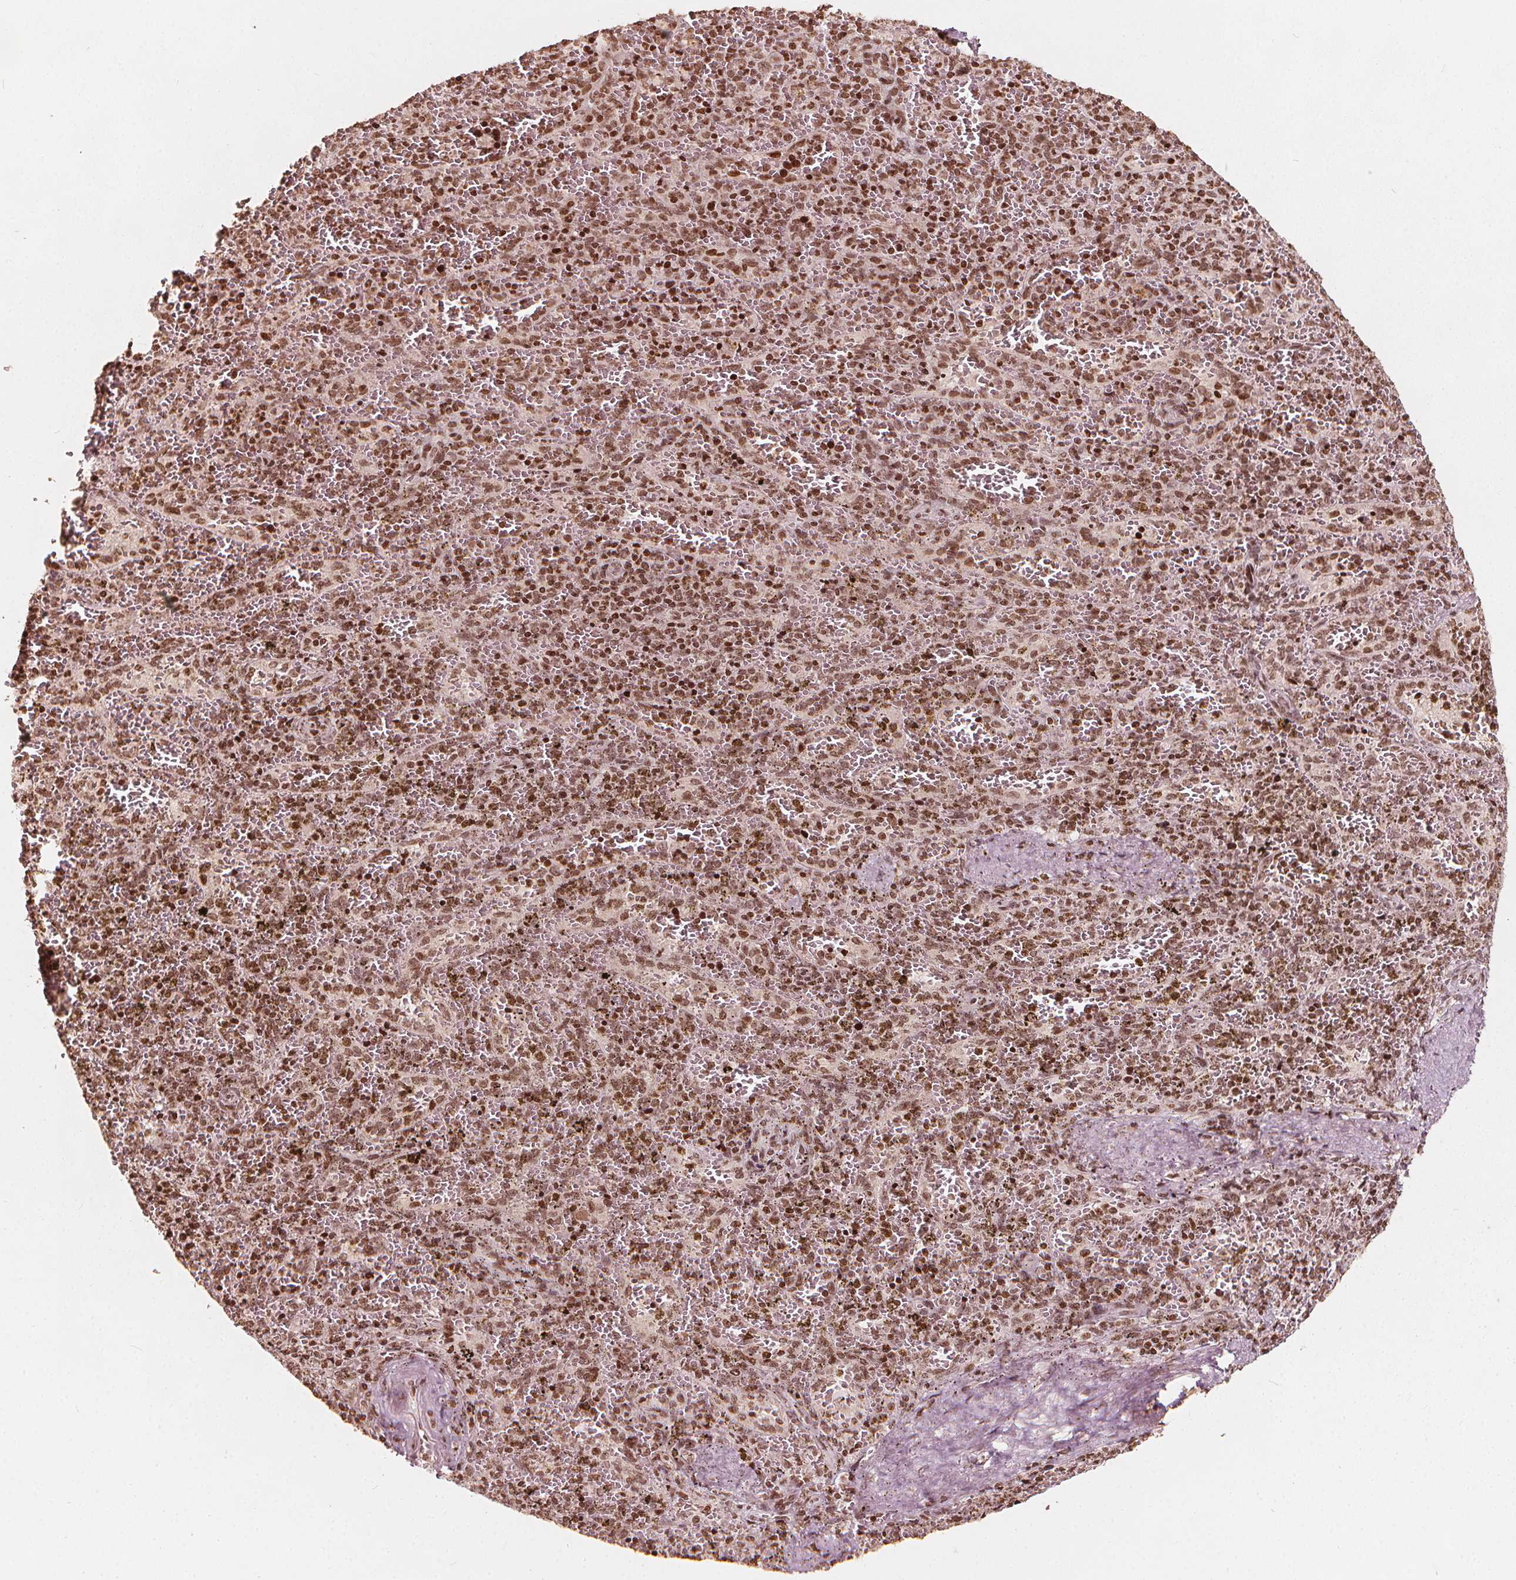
{"staining": {"intensity": "moderate", "quantity": ">75%", "location": "nuclear"}, "tissue": "spleen", "cell_type": "Cells in red pulp", "image_type": "normal", "snomed": [{"axis": "morphology", "description": "Normal tissue, NOS"}, {"axis": "topography", "description": "Spleen"}], "caption": "DAB (3,3'-diaminobenzidine) immunohistochemical staining of benign spleen exhibits moderate nuclear protein positivity in about >75% of cells in red pulp.", "gene": "H3C14", "patient": {"sex": "female", "age": 50}}